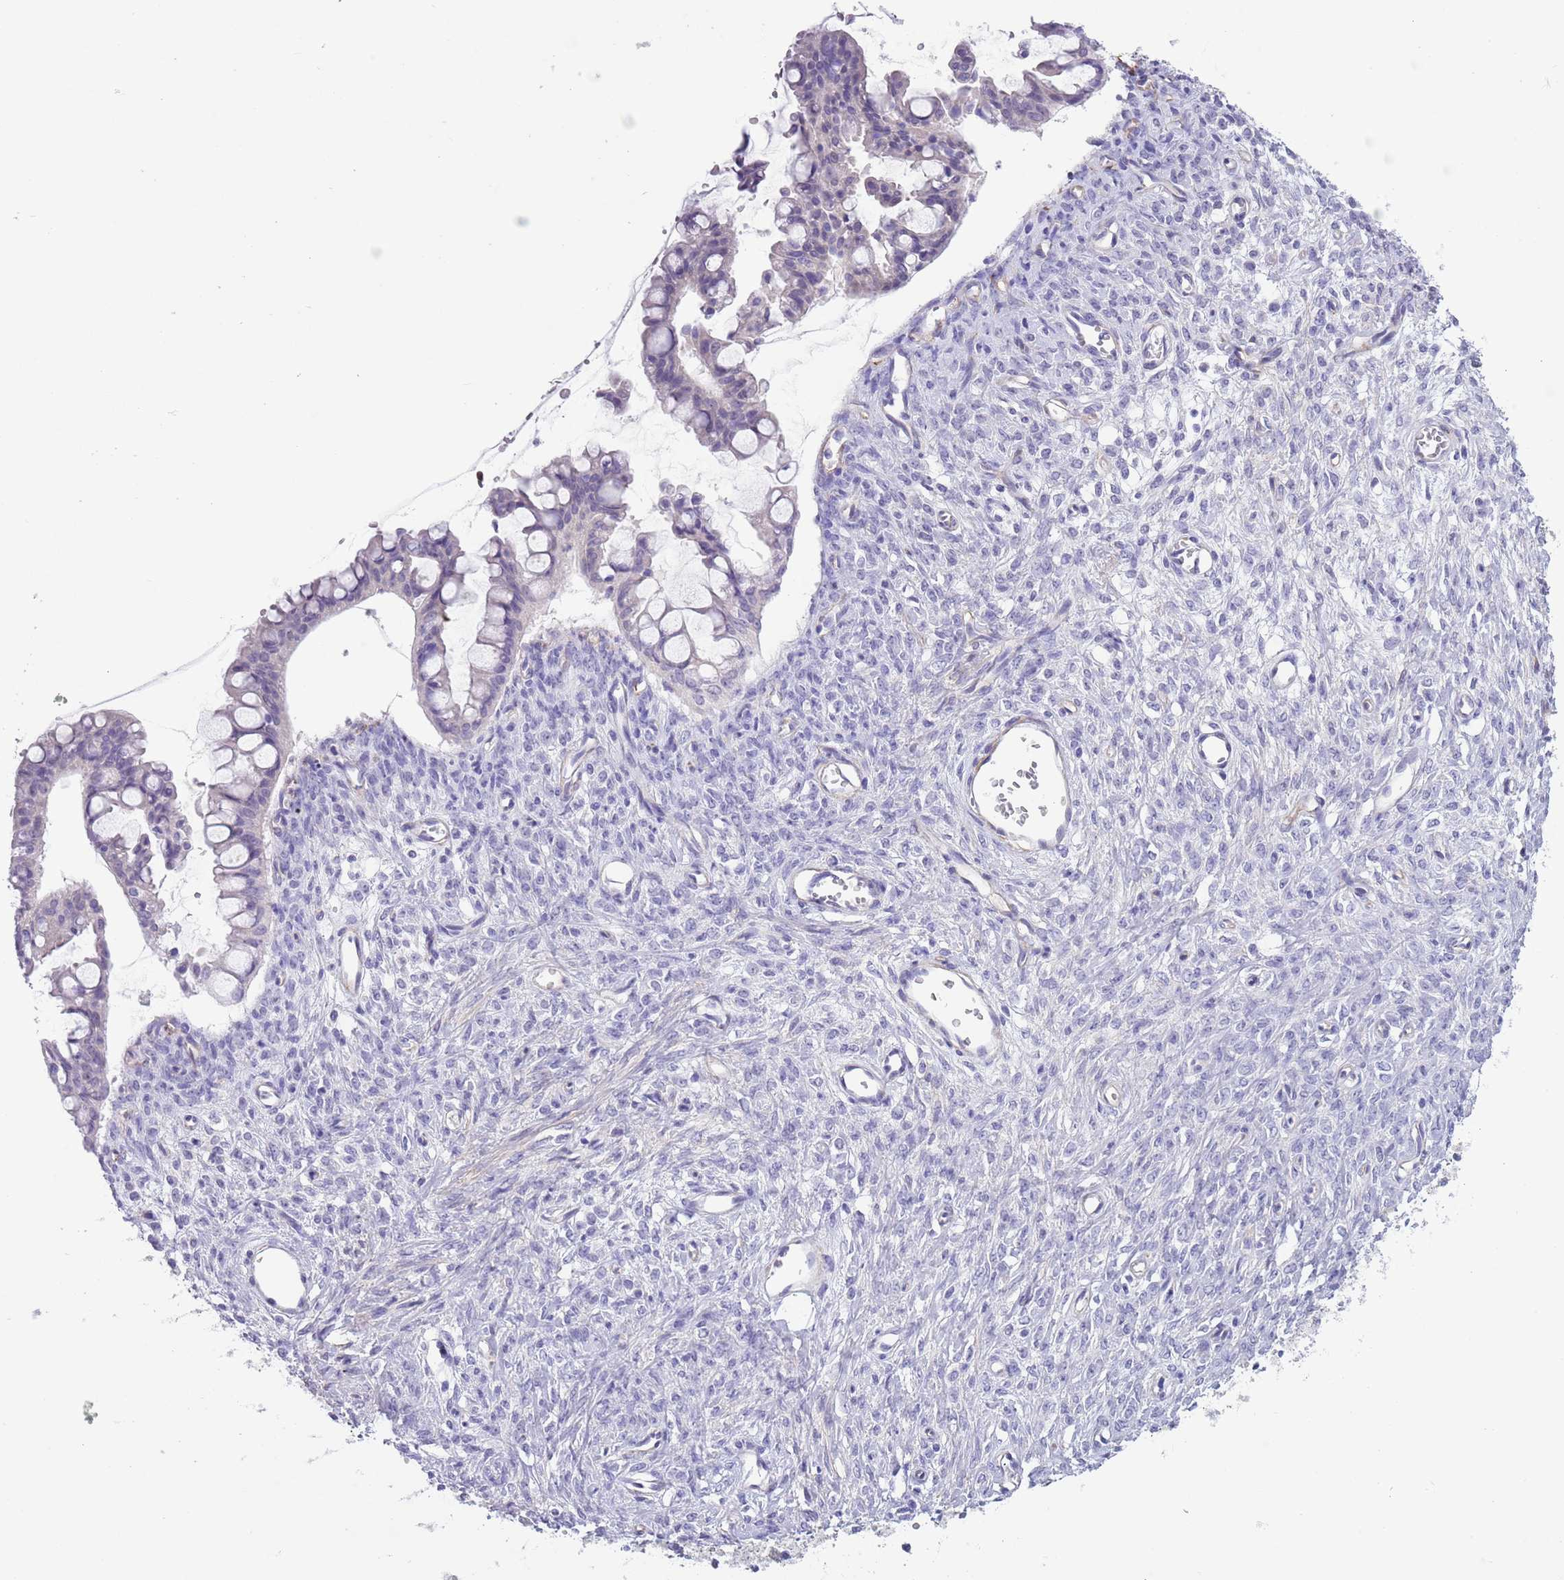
{"staining": {"intensity": "negative", "quantity": "none", "location": "none"}, "tissue": "ovarian cancer", "cell_type": "Tumor cells", "image_type": "cancer", "snomed": [{"axis": "morphology", "description": "Cystadenocarcinoma, mucinous, NOS"}, {"axis": "topography", "description": "Ovary"}], "caption": "A high-resolution image shows IHC staining of ovarian cancer (mucinous cystadenocarcinoma), which shows no significant positivity in tumor cells.", "gene": "TSGA13", "patient": {"sex": "female", "age": 73}}